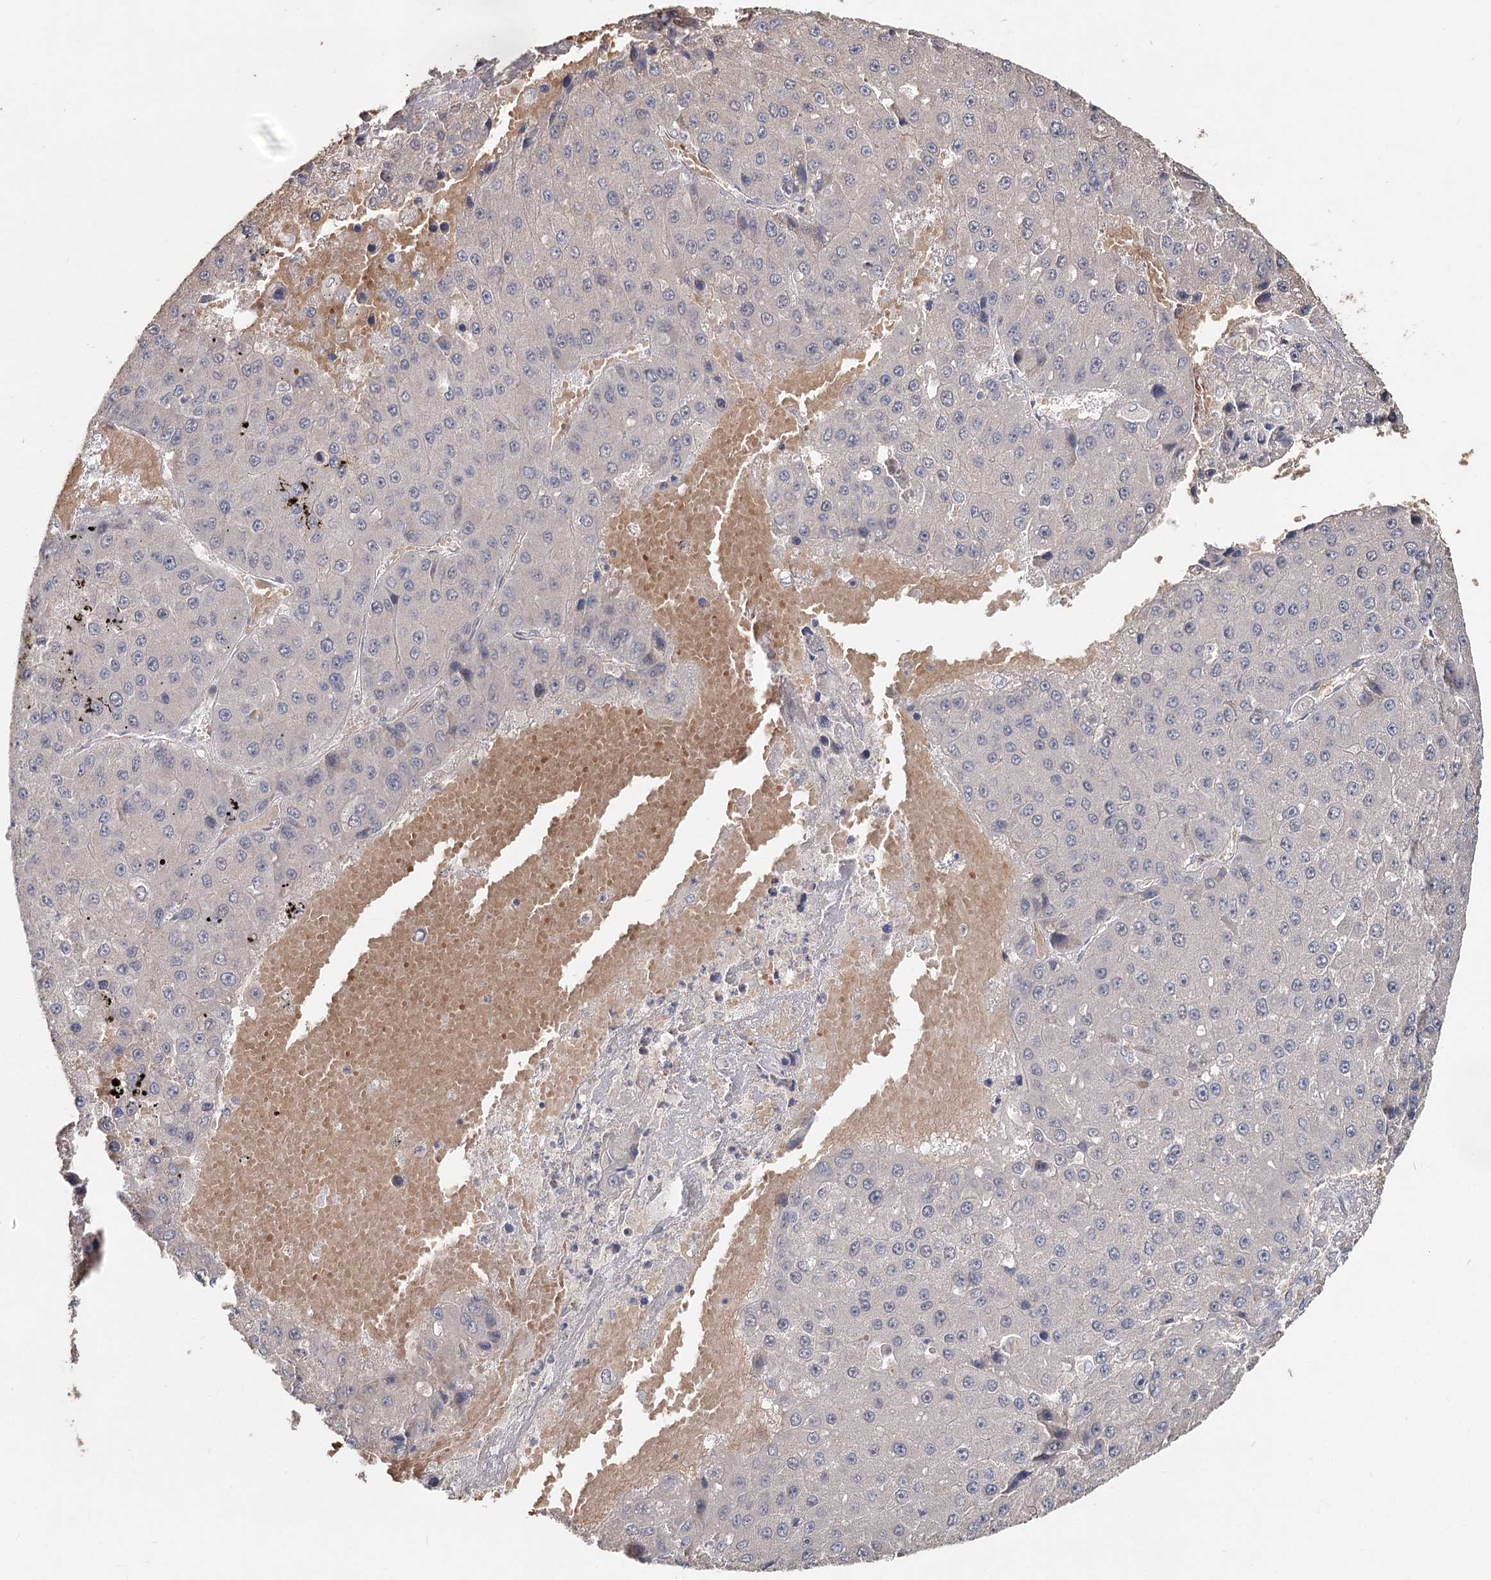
{"staining": {"intensity": "negative", "quantity": "none", "location": "none"}, "tissue": "liver cancer", "cell_type": "Tumor cells", "image_type": "cancer", "snomed": [{"axis": "morphology", "description": "Carcinoma, Hepatocellular, NOS"}, {"axis": "topography", "description": "Liver"}], "caption": "A high-resolution micrograph shows immunohistochemistry staining of liver cancer (hepatocellular carcinoma), which reveals no significant staining in tumor cells.", "gene": "FBXO7", "patient": {"sex": "female", "age": 73}}